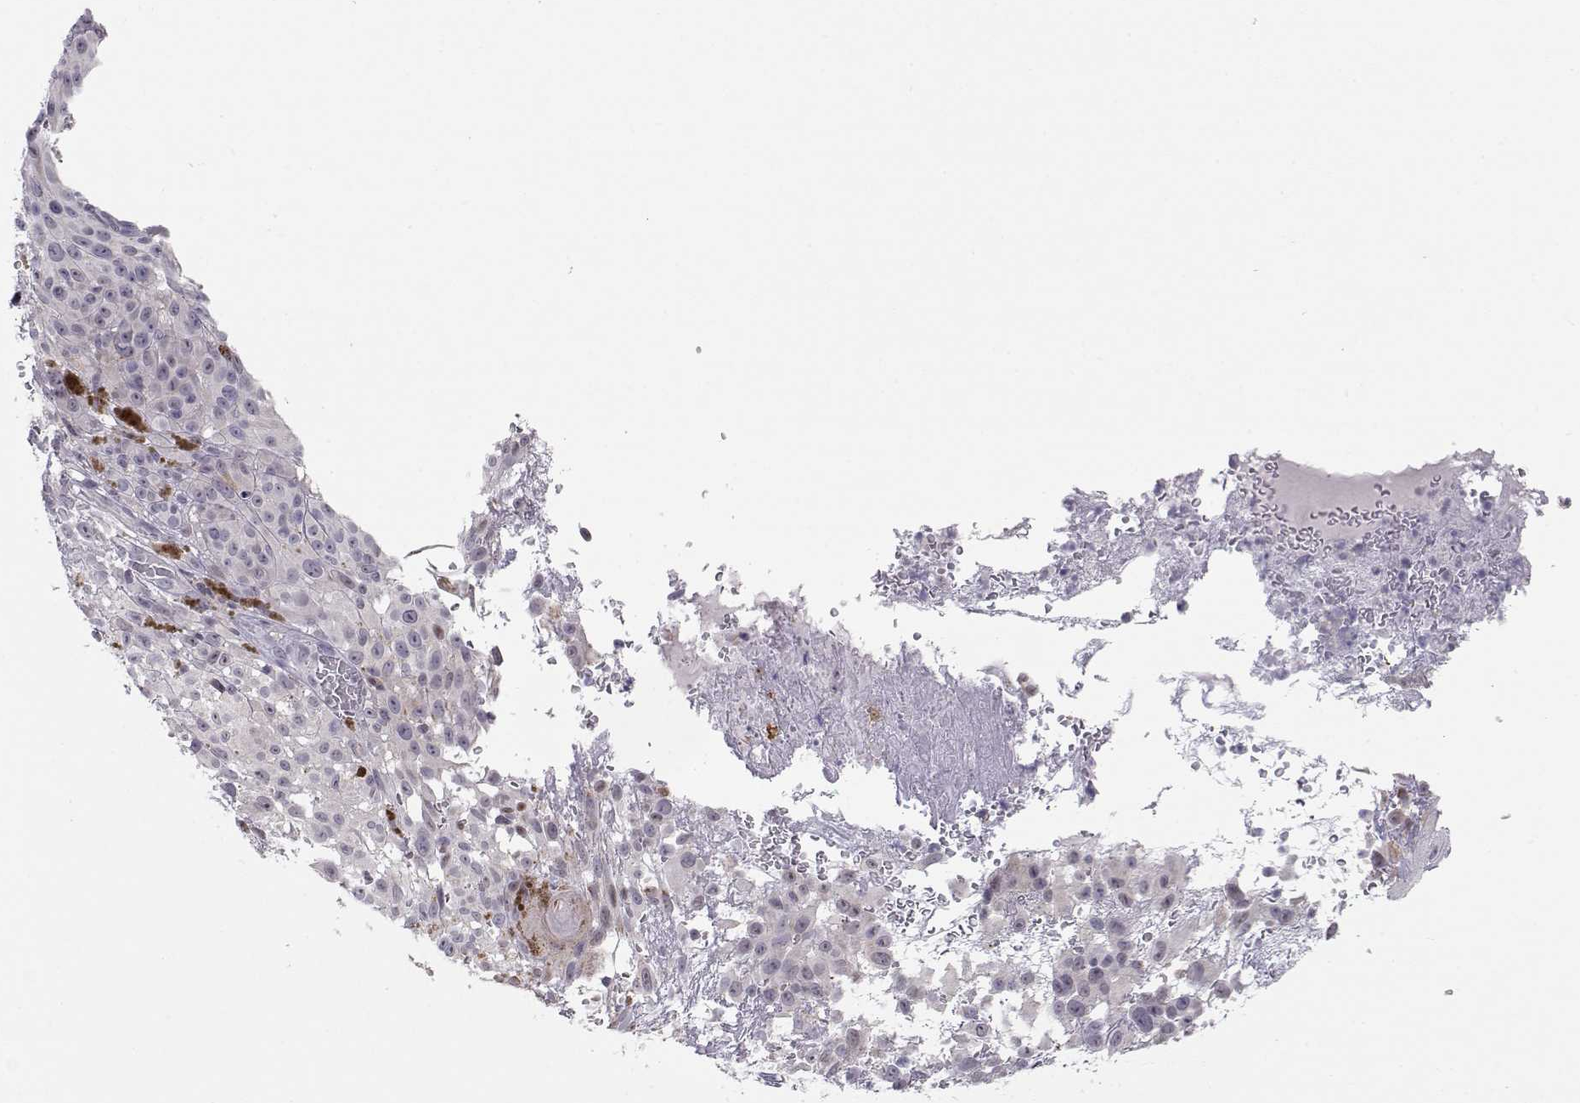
{"staining": {"intensity": "negative", "quantity": "none", "location": "none"}, "tissue": "melanoma", "cell_type": "Tumor cells", "image_type": "cancer", "snomed": [{"axis": "morphology", "description": "Malignant melanoma, NOS"}, {"axis": "topography", "description": "Skin"}], "caption": "Photomicrograph shows no protein staining in tumor cells of melanoma tissue.", "gene": "NPVF", "patient": {"sex": "male", "age": 83}}